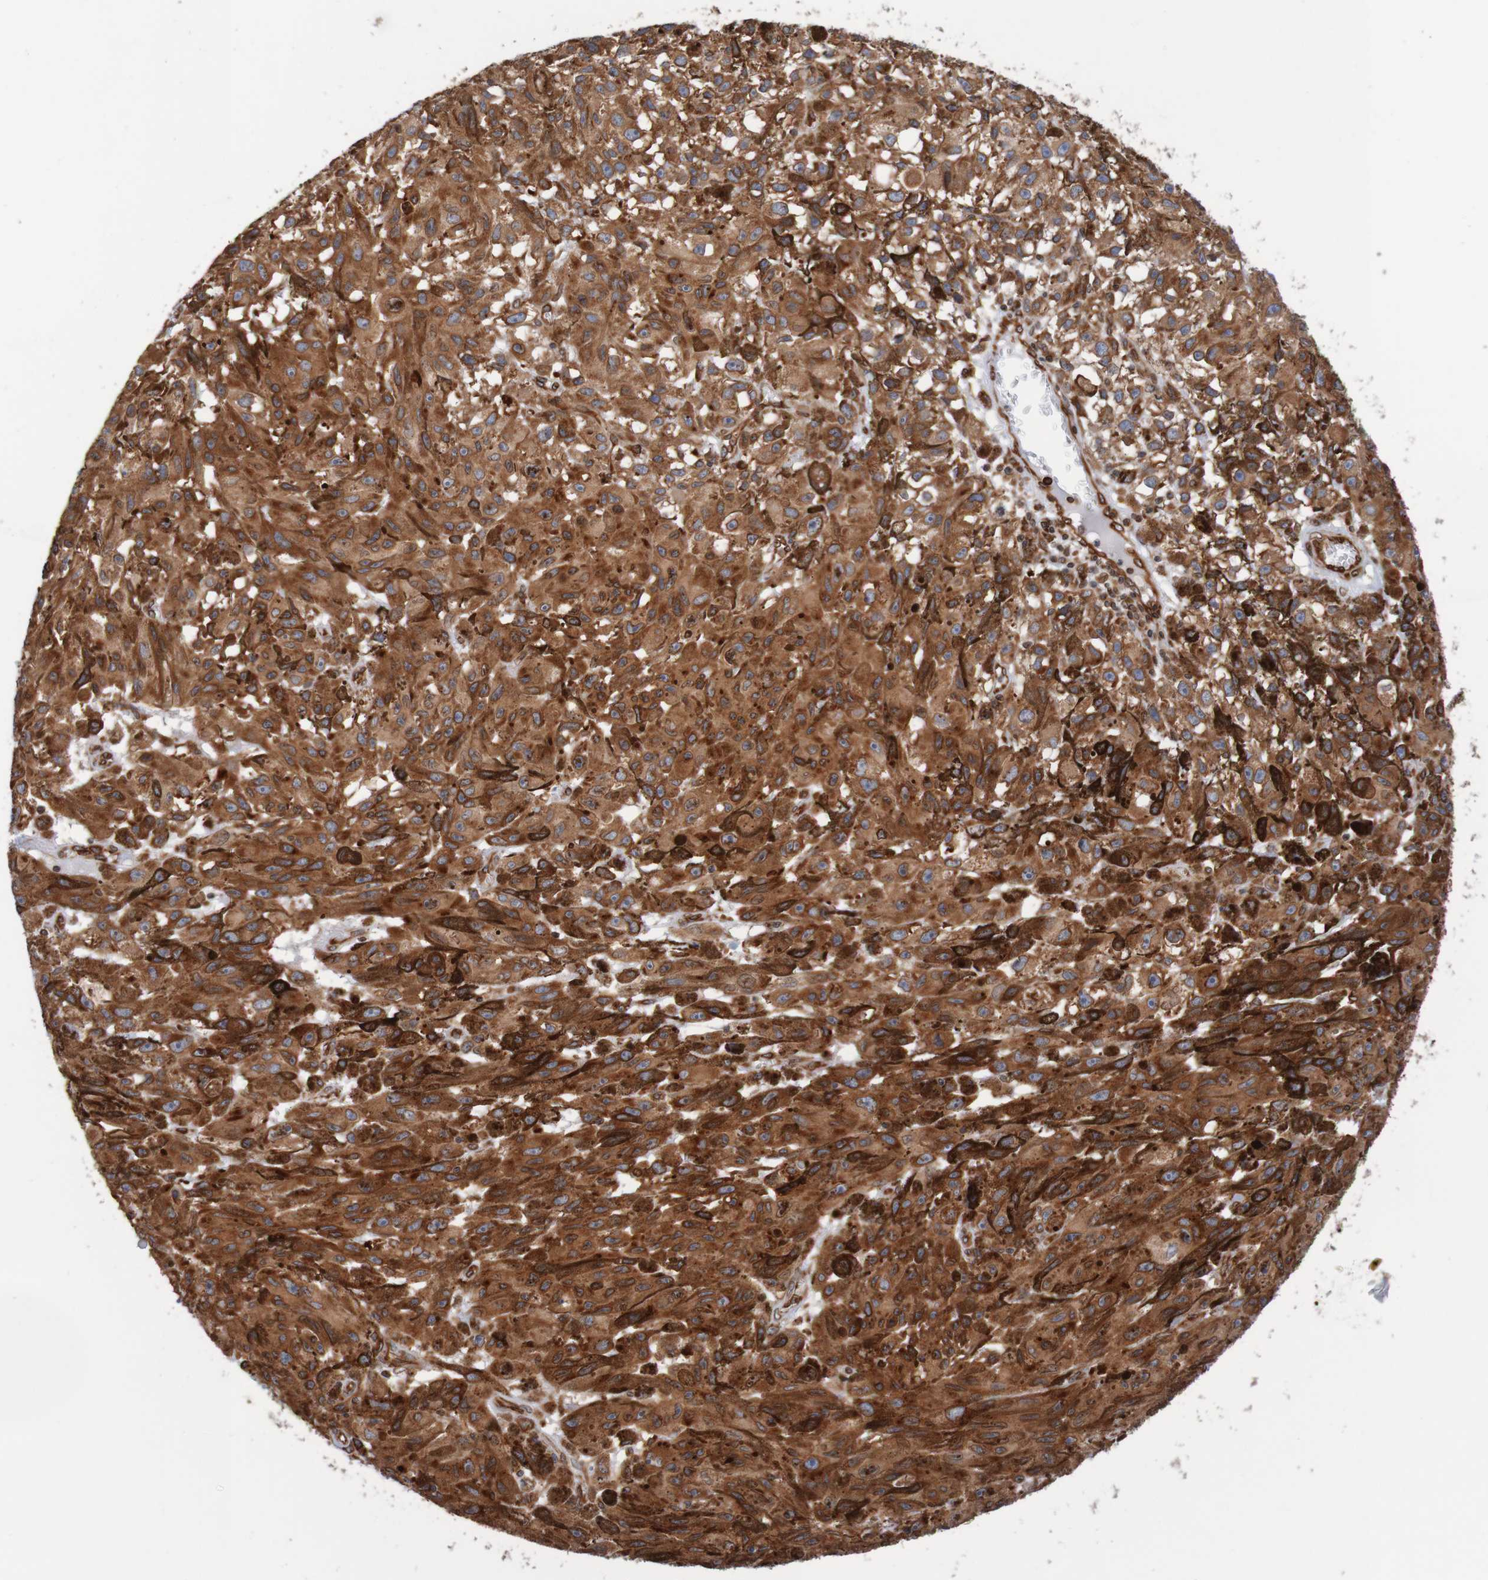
{"staining": {"intensity": "strong", "quantity": ">75%", "location": "cytoplasmic/membranous,nuclear"}, "tissue": "melanoma", "cell_type": "Tumor cells", "image_type": "cancer", "snomed": [{"axis": "morphology", "description": "Malignant melanoma, NOS"}, {"axis": "topography", "description": "Skin"}], "caption": "Immunohistochemical staining of malignant melanoma shows strong cytoplasmic/membranous and nuclear protein expression in approximately >75% of tumor cells. (Brightfield microscopy of DAB IHC at high magnification).", "gene": "TMEM109", "patient": {"sex": "female", "age": 104}}